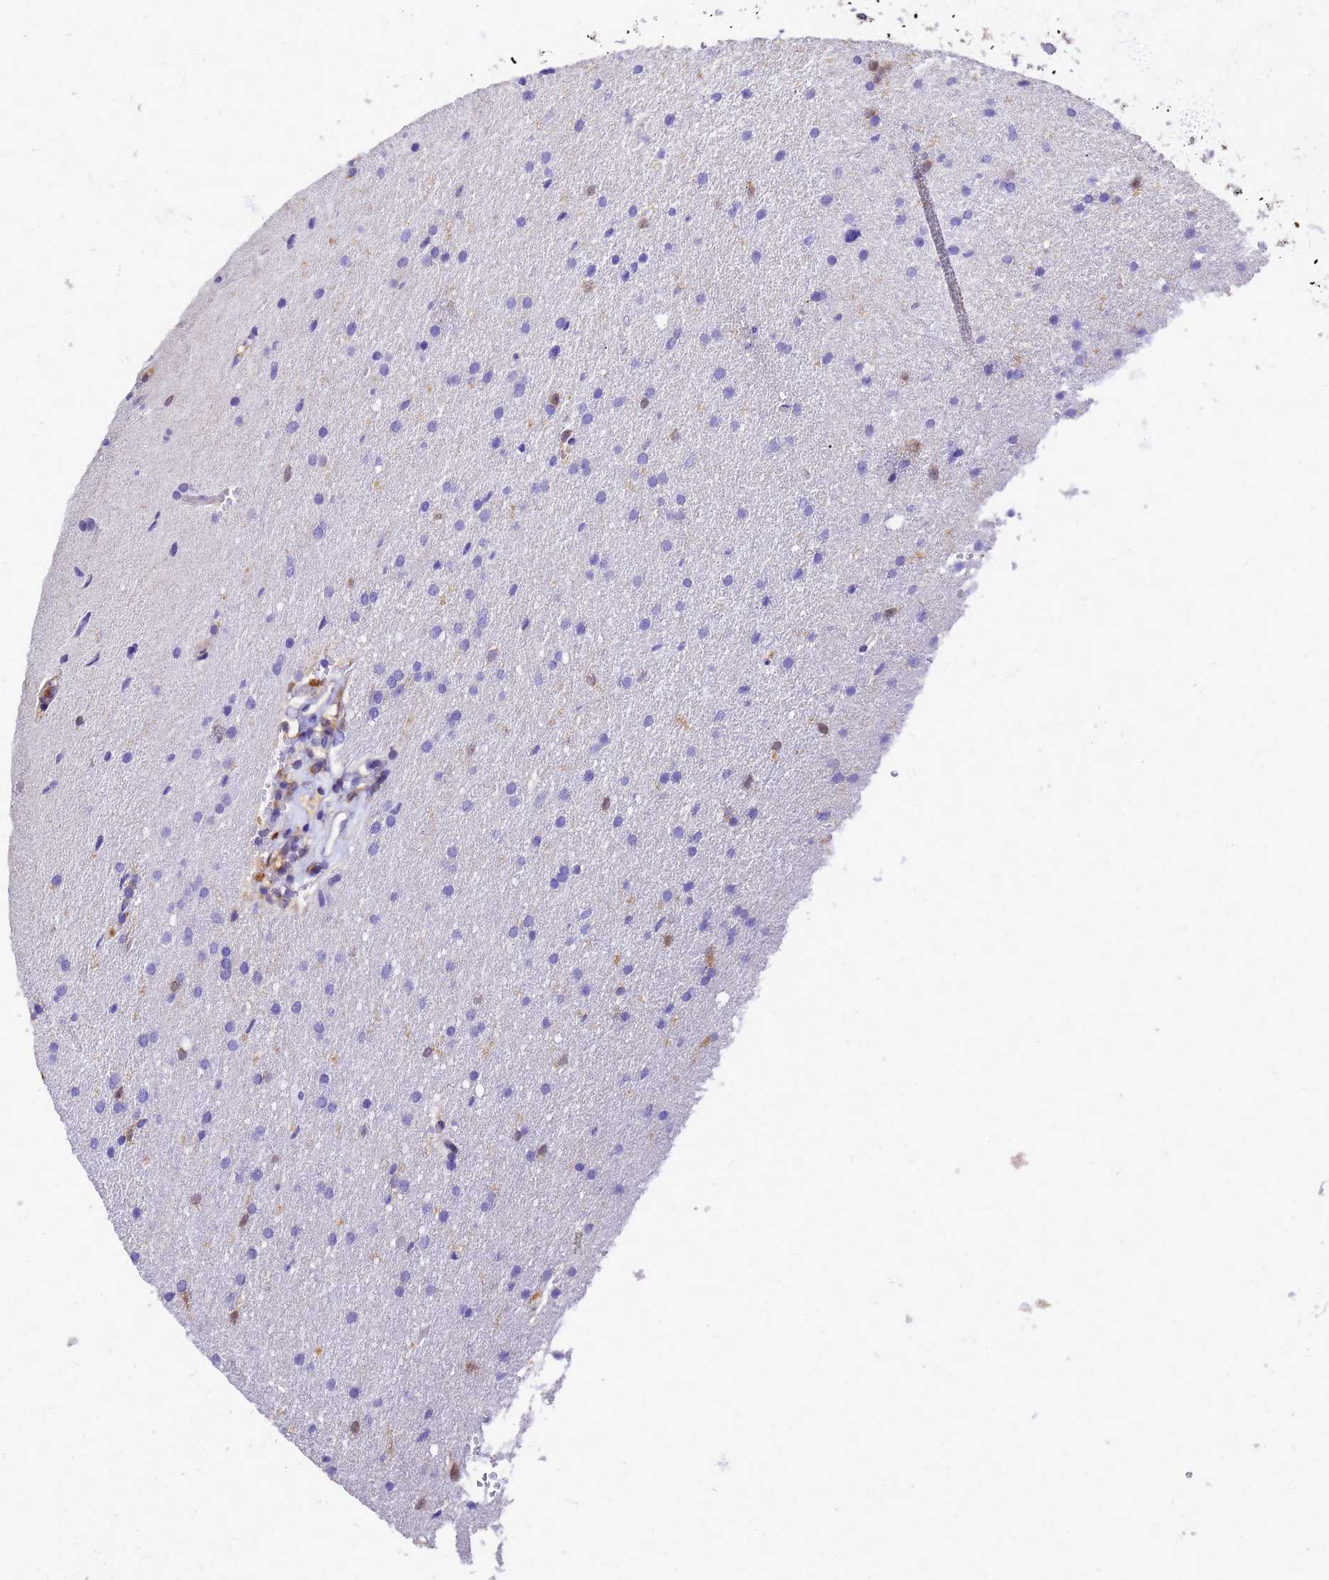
{"staining": {"intensity": "negative", "quantity": "none", "location": "none"}, "tissue": "glioma", "cell_type": "Tumor cells", "image_type": "cancer", "snomed": [{"axis": "morphology", "description": "Glioma, malignant, High grade"}, {"axis": "topography", "description": "Cerebral cortex"}], "caption": "Micrograph shows no protein staining in tumor cells of high-grade glioma (malignant) tissue. (IHC, brightfield microscopy, high magnification).", "gene": "S100A11", "patient": {"sex": "female", "age": 36}}